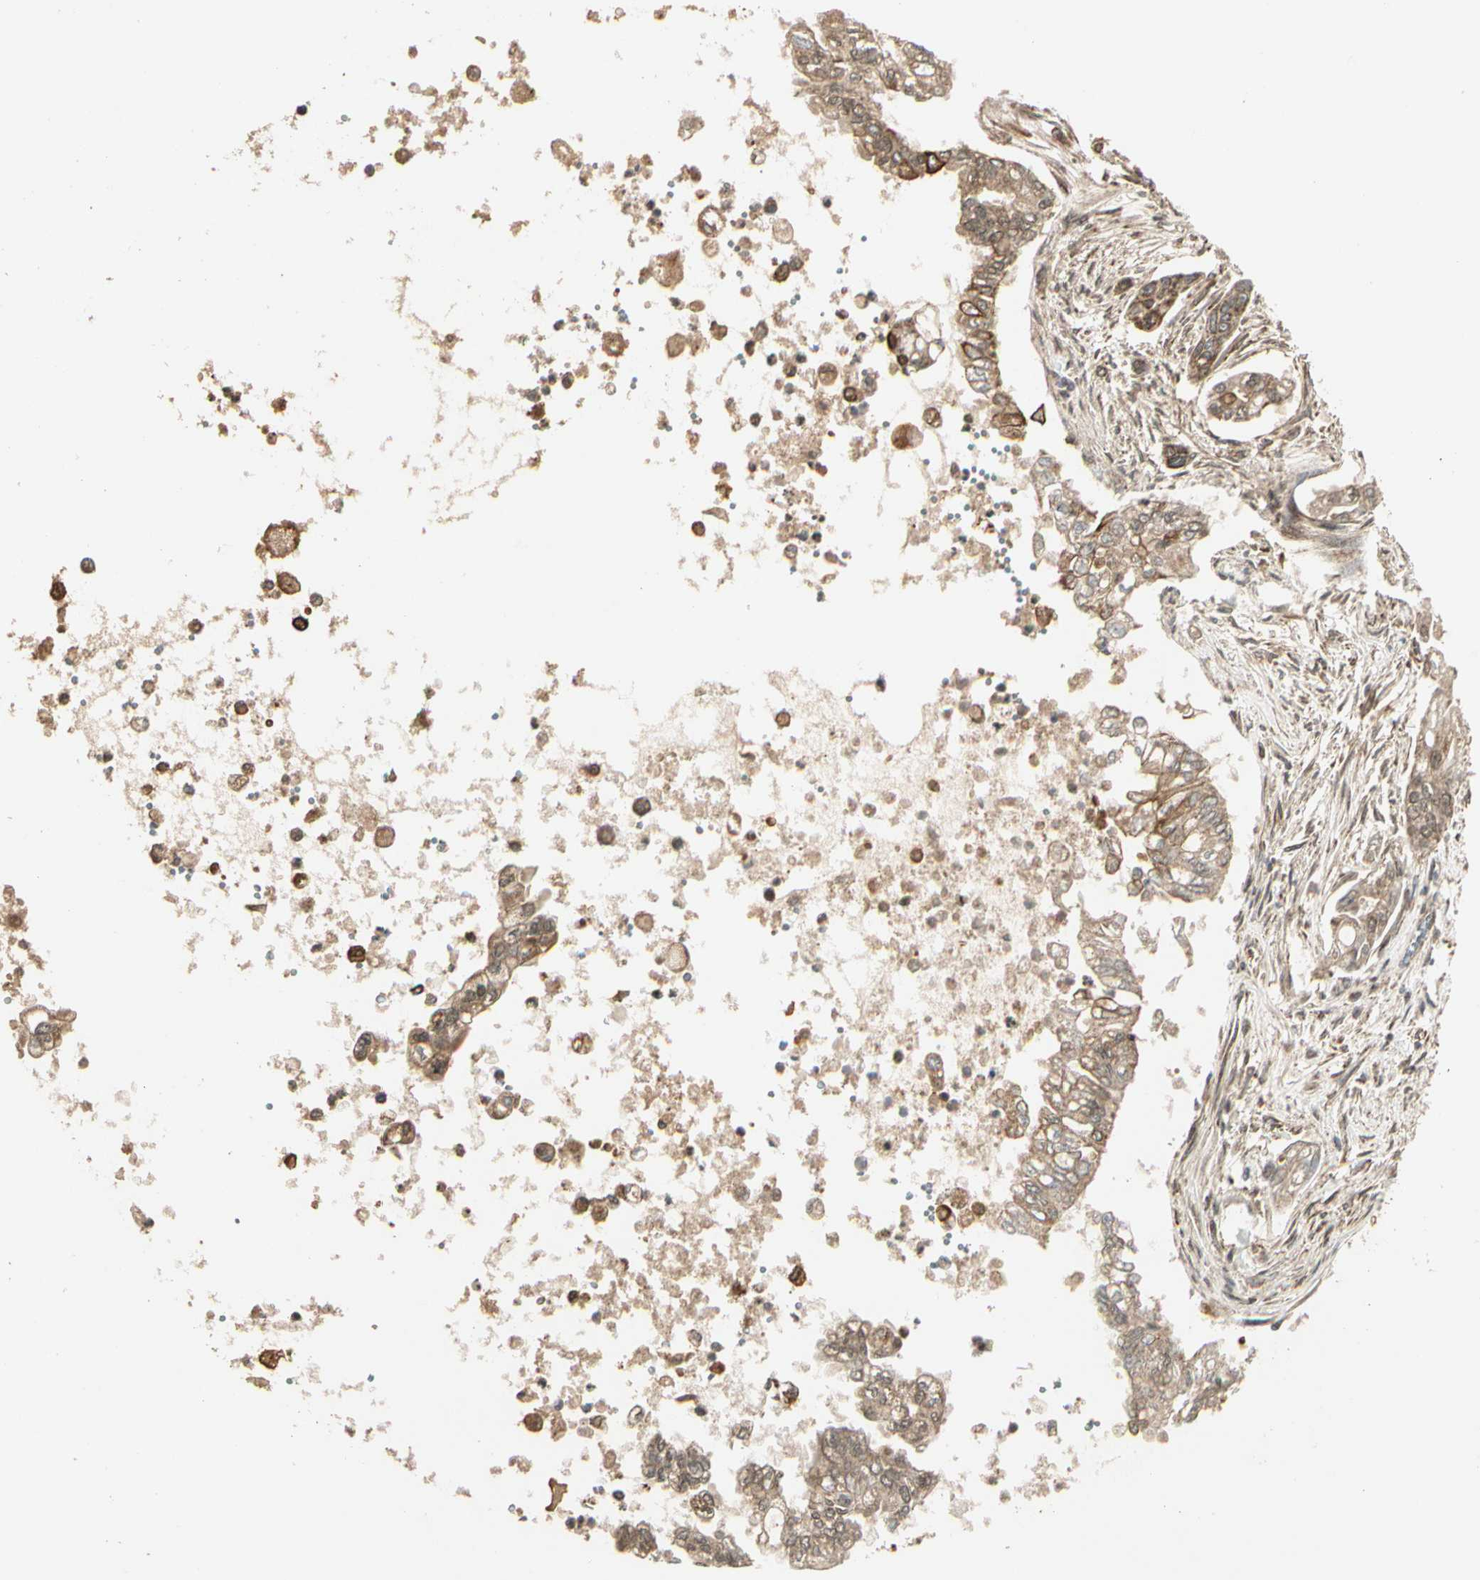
{"staining": {"intensity": "moderate", "quantity": ">75%", "location": "cytoplasmic/membranous"}, "tissue": "pancreatic cancer", "cell_type": "Tumor cells", "image_type": "cancer", "snomed": [{"axis": "morphology", "description": "Normal tissue, NOS"}, {"axis": "topography", "description": "Pancreas"}], "caption": "Tumor cells show medium levels of moderate cytoplasmic/membranous staining in approximately >75% of cells in pancreatic cancer.", "gene": "GLUL", "patient": {"sex": "male", "age": 42}}